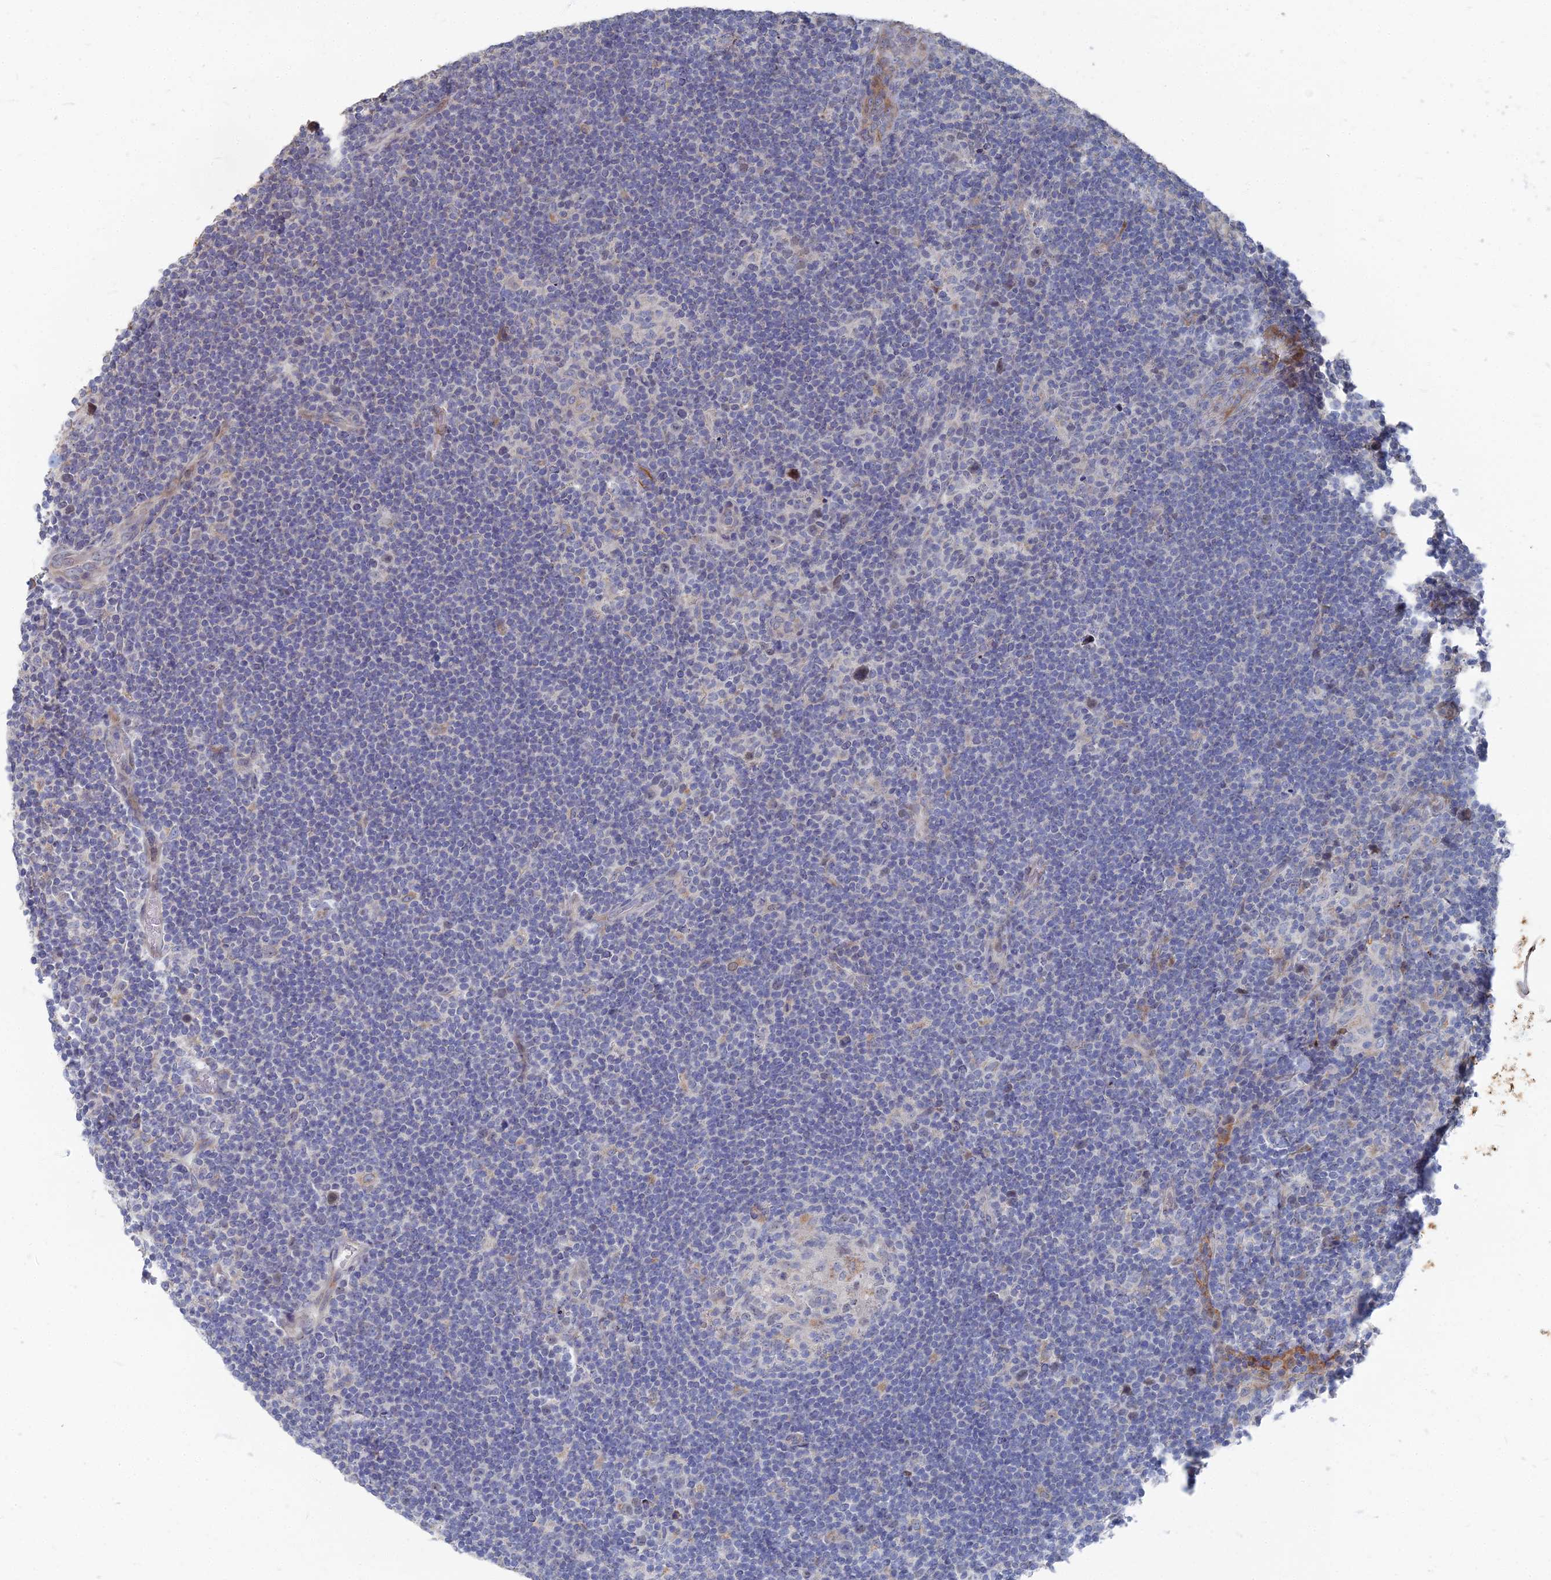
{"staining": {"intensity": "negative", "quantity": "none", "location": "none"}, "tissue": "lymphoma", "cell_type": "Tumor cells", "image_type": "cancer", "snomed": [{"axis": "morphology", "description": "Hodgkin's disease, NOS"}, {"axis": "topography", "description": "Lymph node"}], "caption": "An image of human lymphoma is negative for staining in tumor cells.", "gene": "TMEM128", "patient": {"sex": "female", "age": 57}}